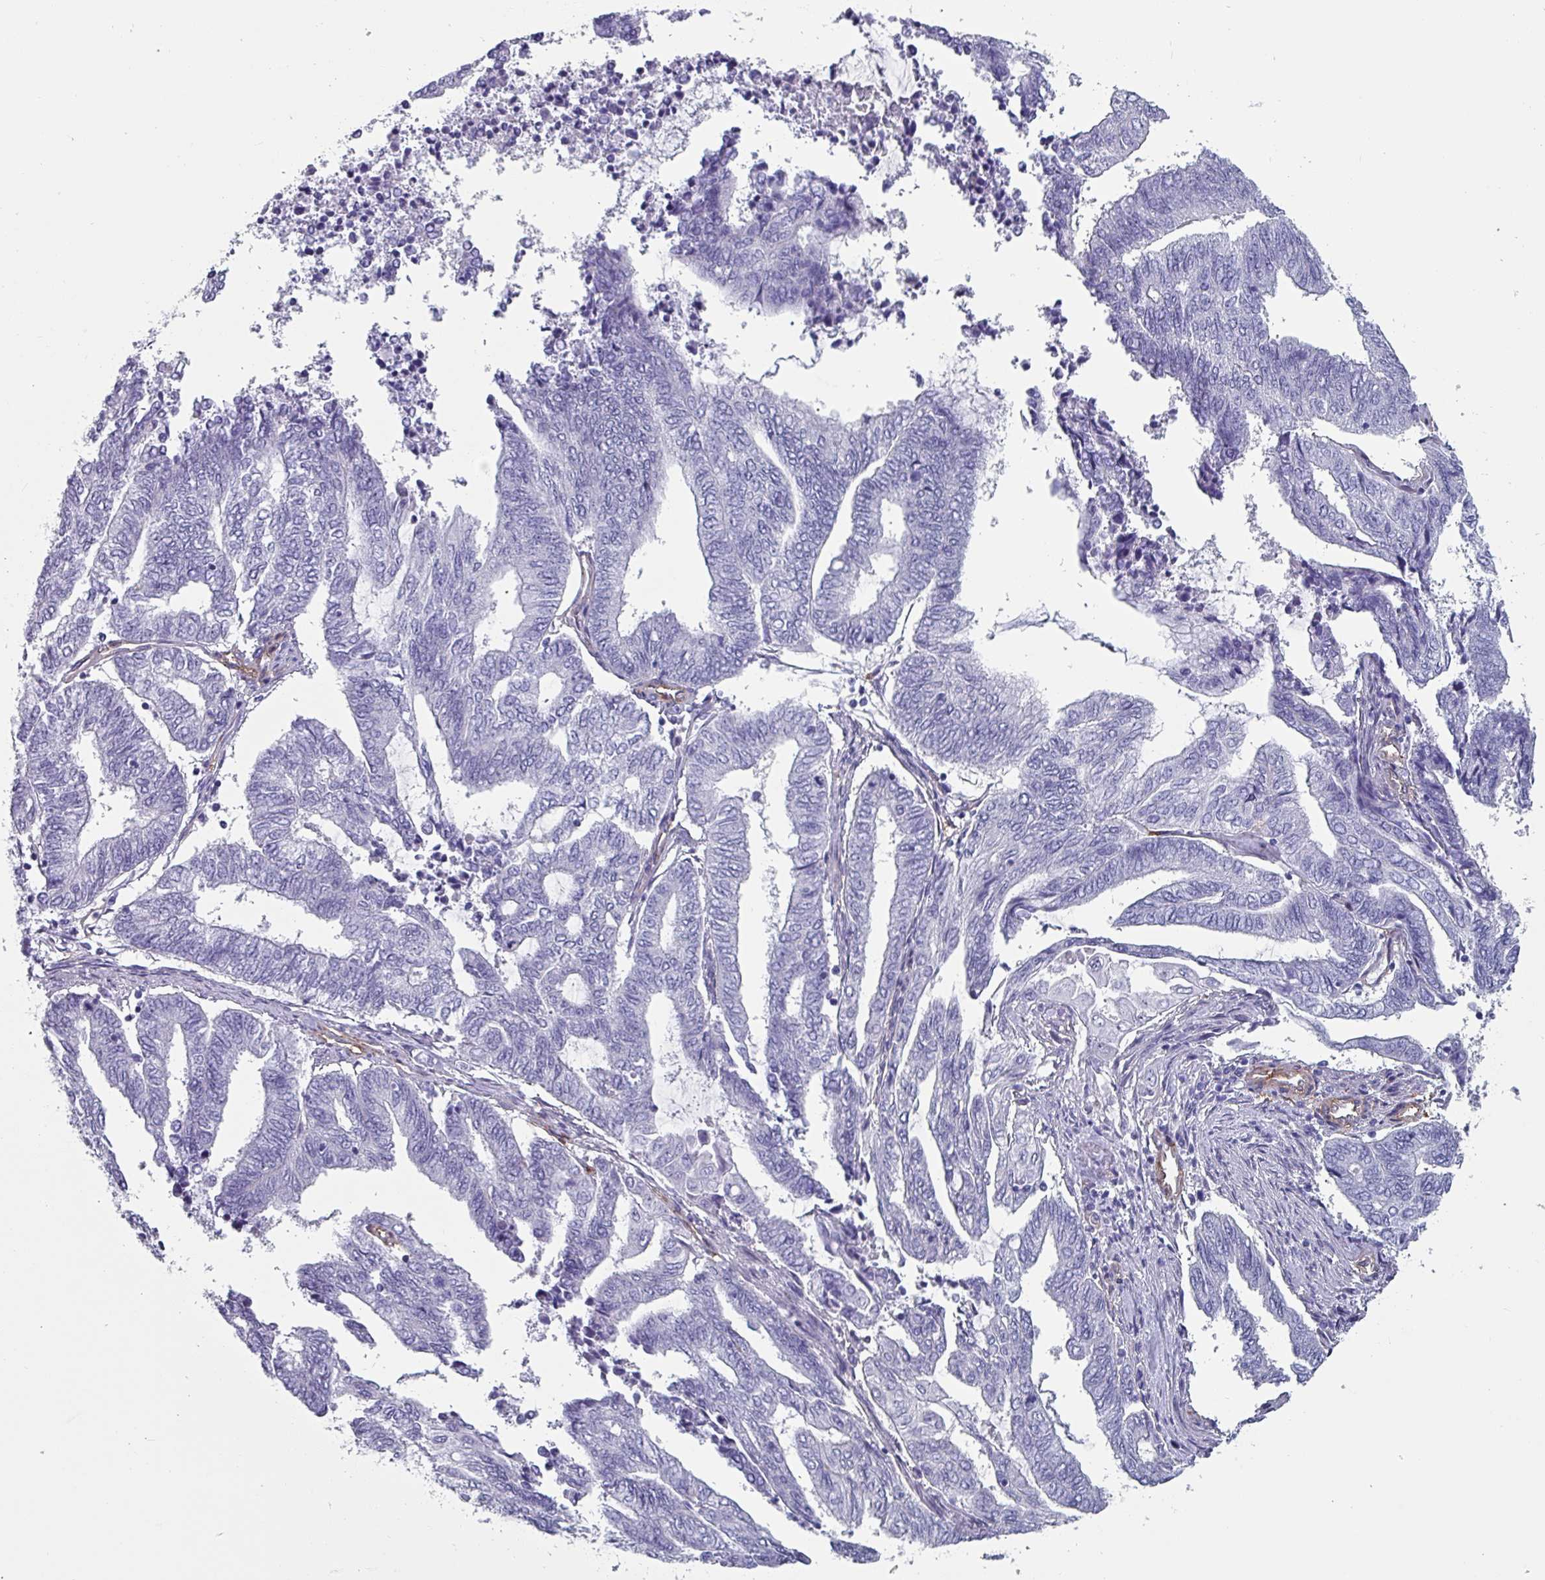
{"staining": {"intensity": "negative", "quantity": "none", "location": "none"}, "tissue": "endometrial cancer", "cell_type": "Tumor cells", "image_type": "cancer", "snomed": [{"axis": "morphology", "description": "Adenocarcinoma, NOS"}, {"axis": "topography", "description": "Uterus"}, {"axis": "topography", "description": "Endometrium"}], "caption": "The histopathology image displays no staining of tumor cells in adenocarcinoma (endometrial).", "gene": "ZNF816-ZNF321P", "patient": {"sex": "female", "age": 70}}